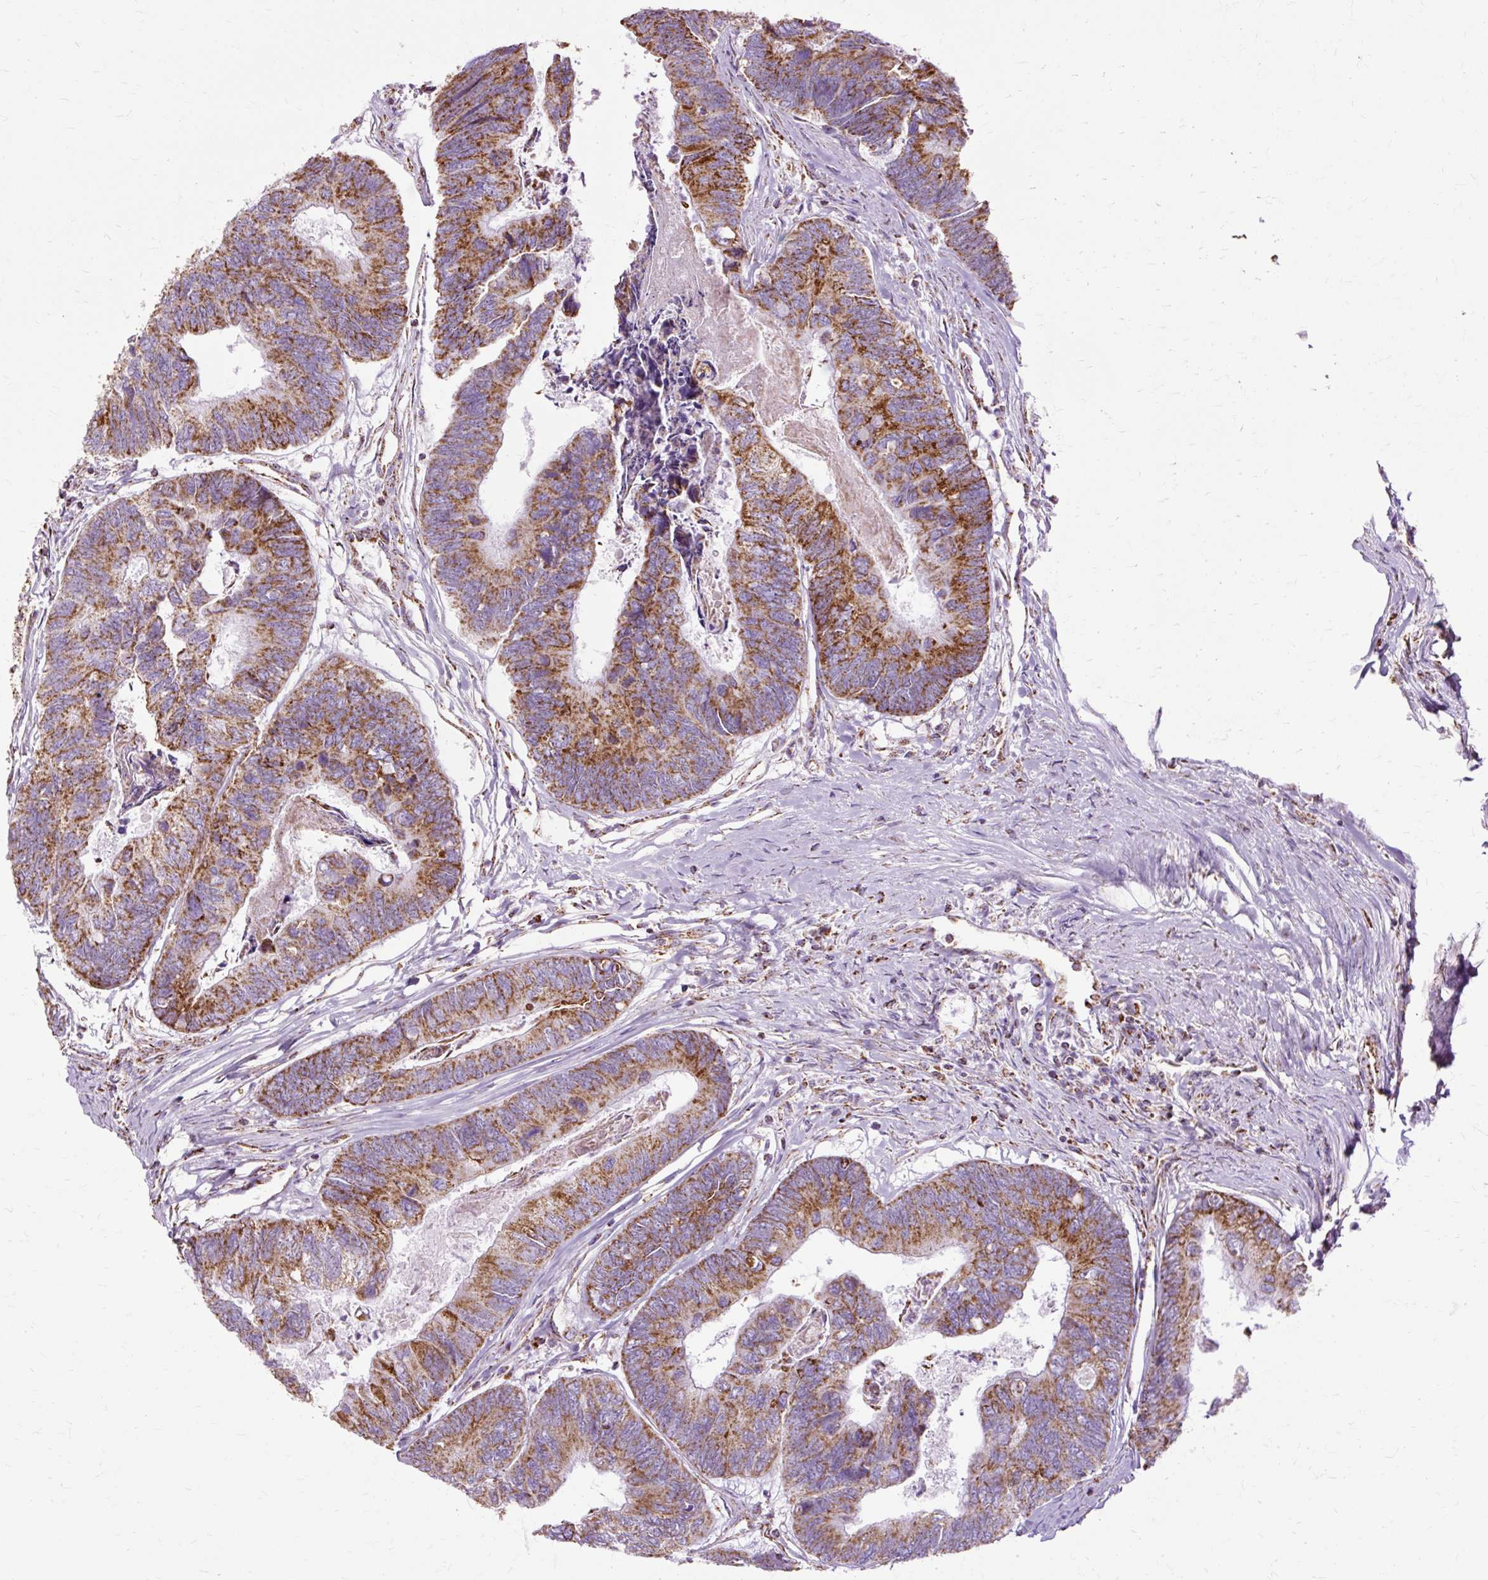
{"staining": {"intensity": "moderate", "quantity": ">75%", "location": "cytoplasmic/membranous"}, "tissue": "colorectal cancer", "cell_type": "Tumor cells", "image_type": "cancer", "snomed": [{"axis": "morphology", "description": "Adenocarcinoma, NOS"}, {"axis": "topography", "description": "Colon"}], "caption": "Colorectal adenocarcinoma was stained to show a protein in brown. There is medium levels of moderate cytoplasmic/membranous expression in approximately >75% of tumor cells.", "gene": "DLAT", "patient": {"sex": "female", "age": 67}}